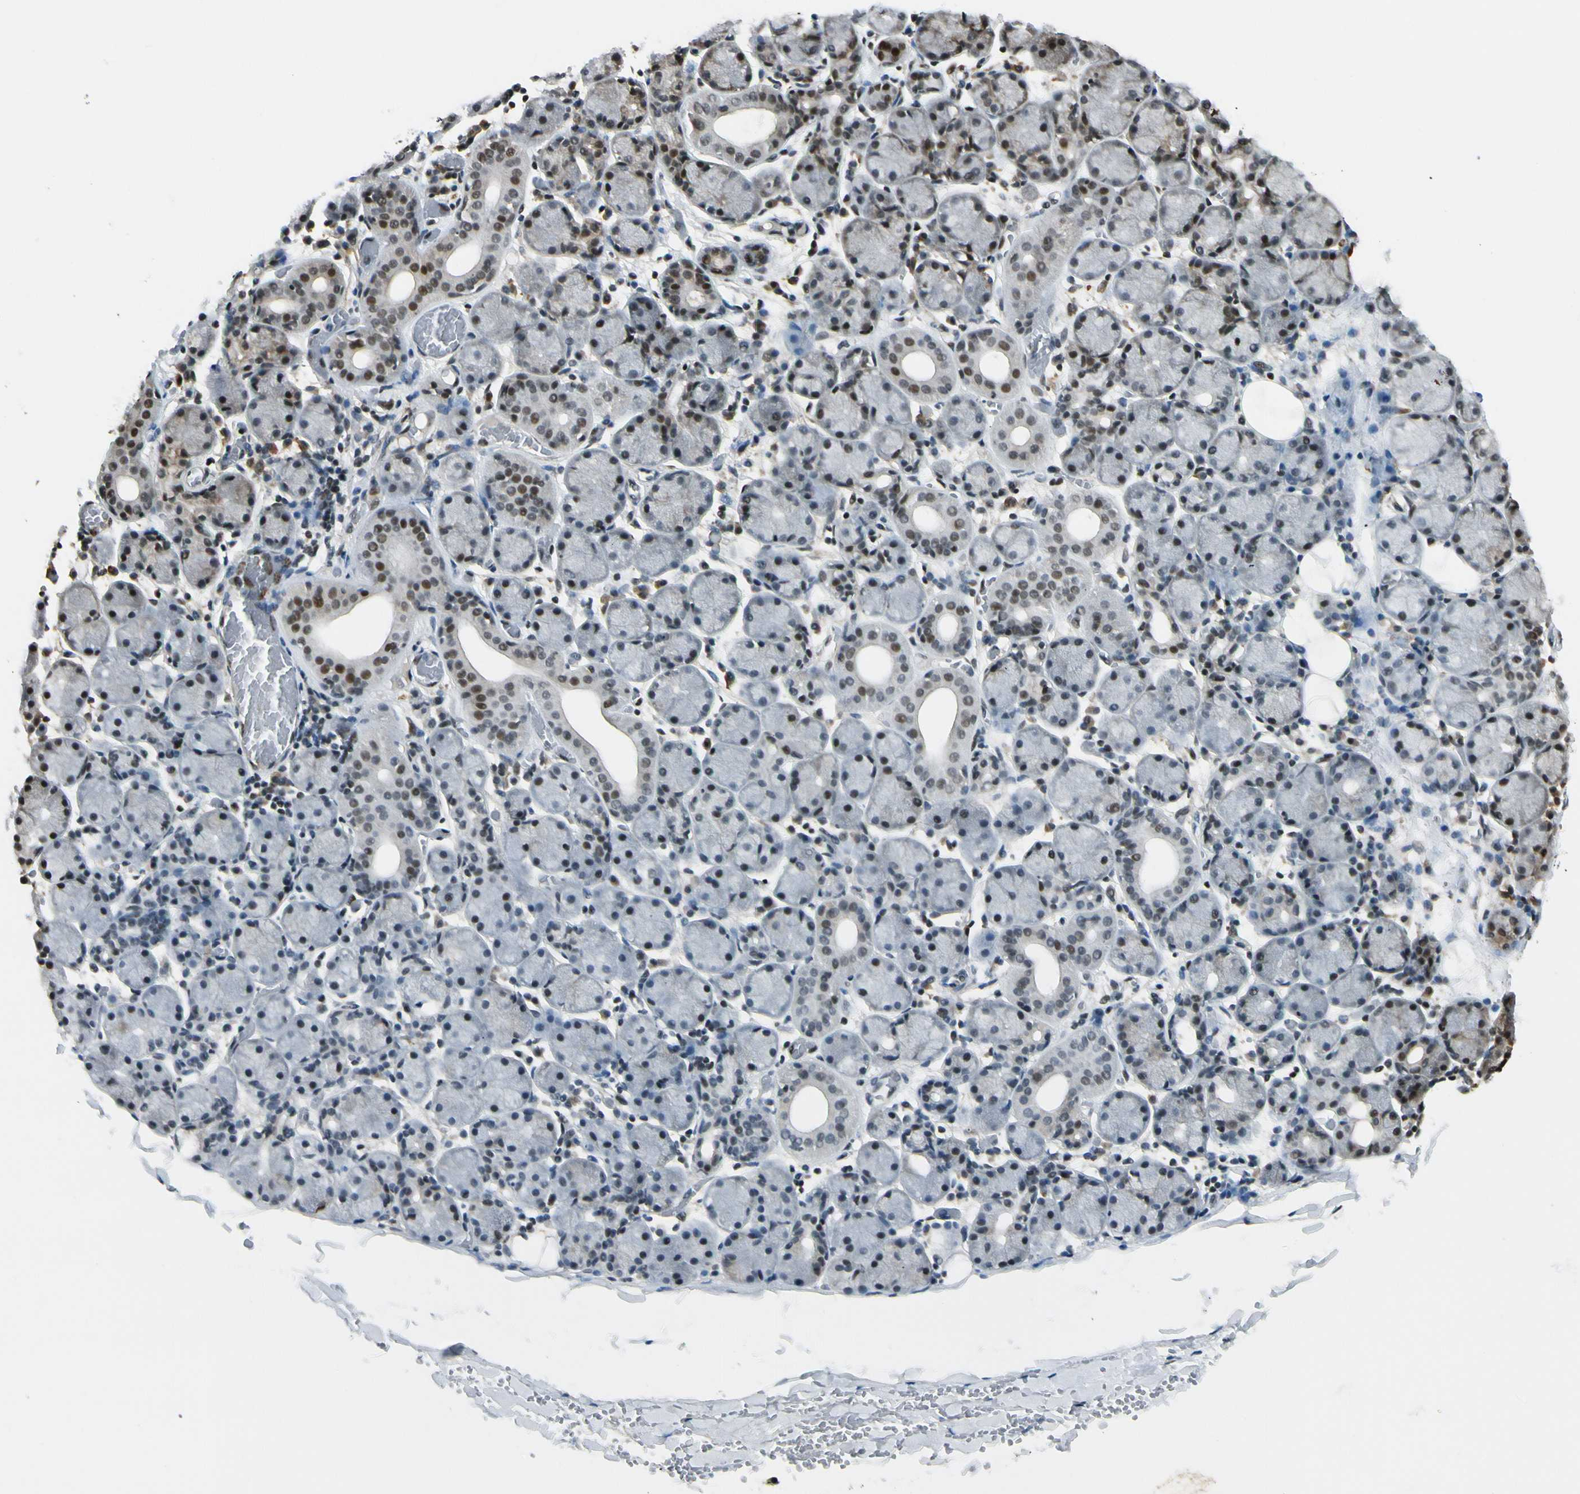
{"staining": {"intensity": "strong", "quantity": "<25%", "location": "nuclear"}, "tissue": "salivary gland", "cell_type": "Glandular cells", "image_type": "normal", "snomed": [{"axis": "morphology", "description": "Normal tissue, NOS"}, {"axis": "topography", "description": "Salivary gland"}], "caption": "An IHC photomicrograph of normal tissue is shown. Protein staining in brown labels strong nuclear positivity in salivary gland within glandular cells.", "gene": "DAXX", "patient": {"sex": "female", "age": 24}}